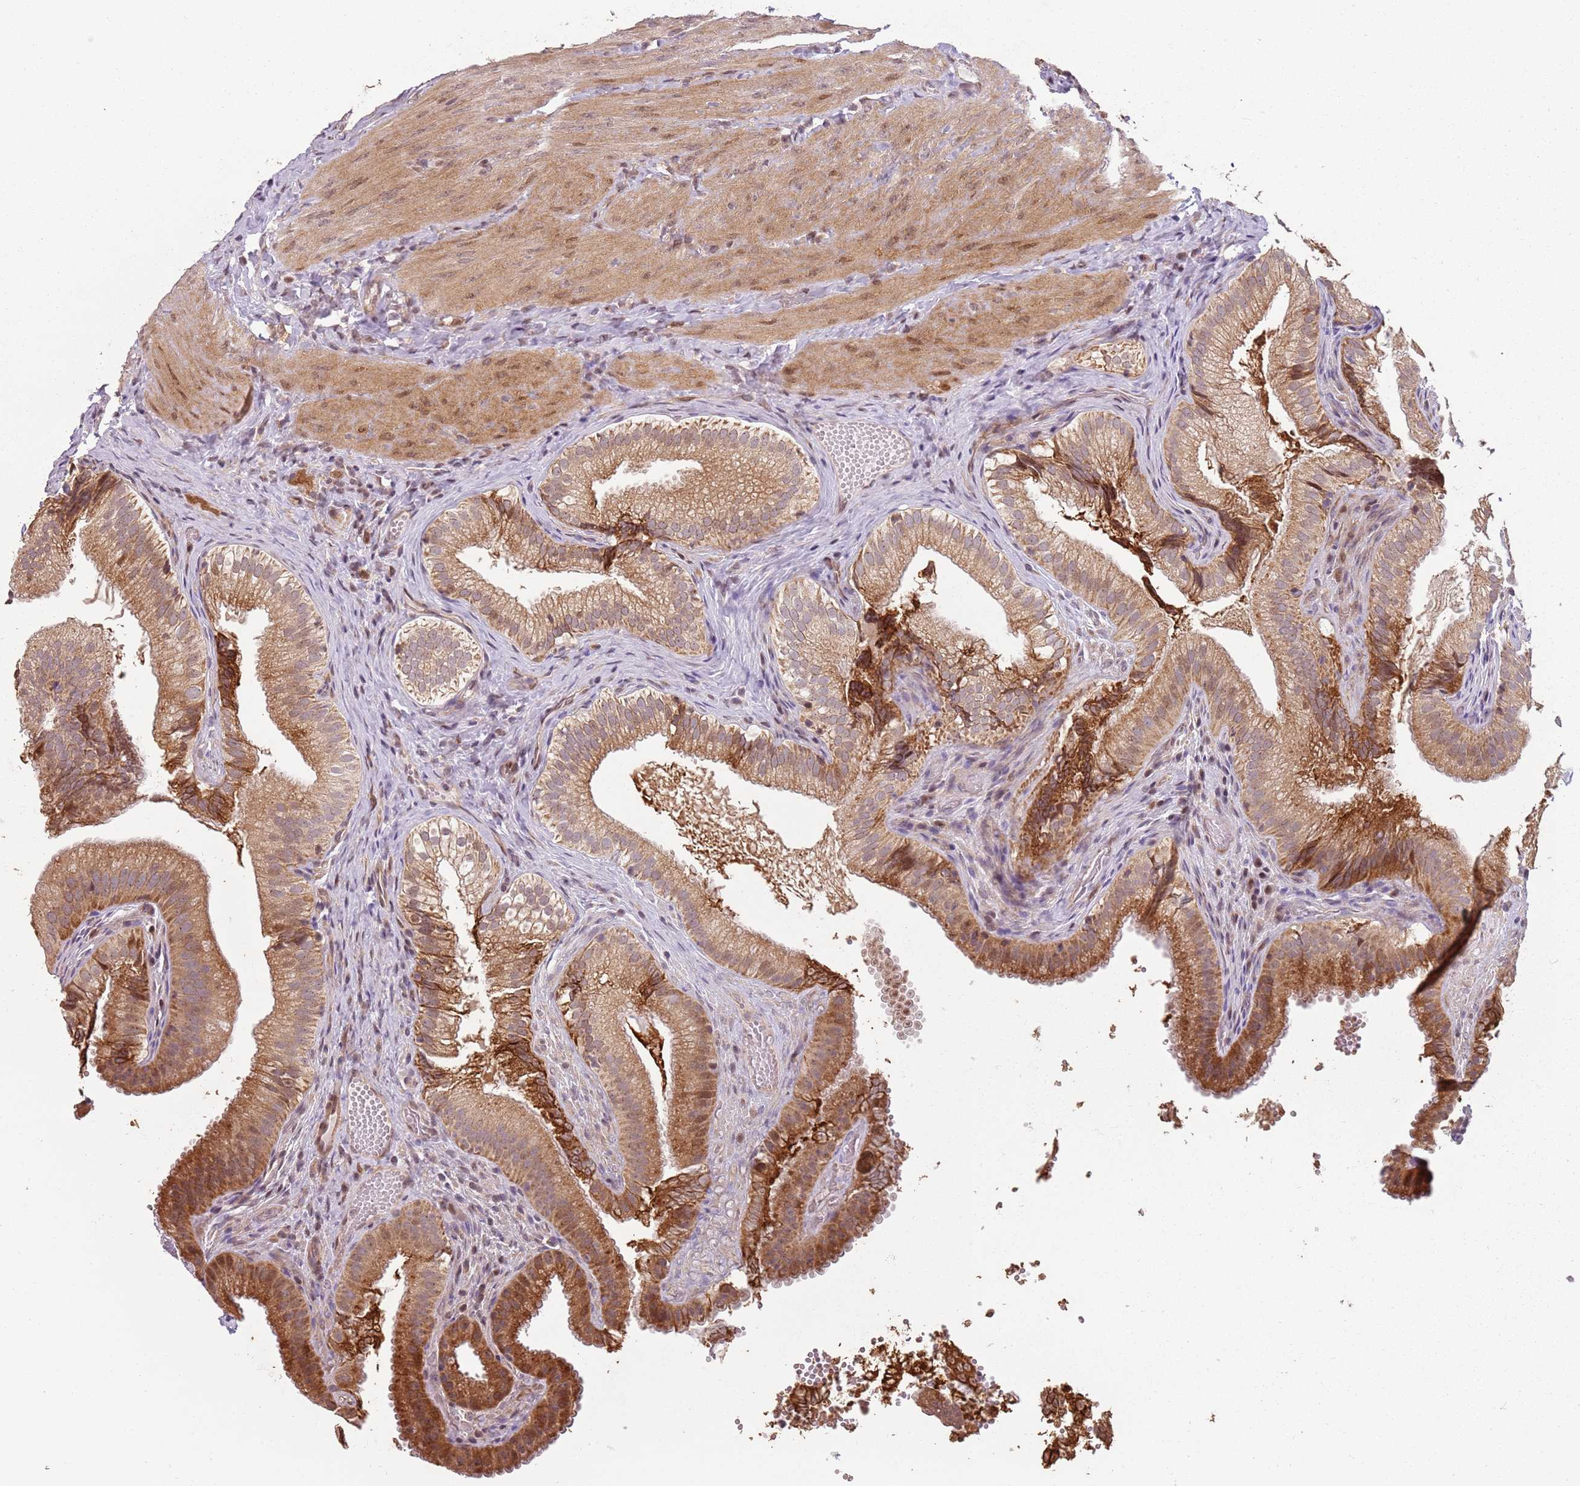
{"staining": {"intensity": "moderate", "quantity": ">75%", "location": "cytoplasmic/membranous"}, "tissue": "gallbladder", "cell_type": "Glandular cells", "image_type": "normal", "snomed": [{"axis": "morphology", "description": "Normal tissue, NOS"}, {"axis": "topography", "description": "Gallbladder"}], "caption": "Brown immunohistochemical staining in benign human gallbladder reveals moderate cytoplasmic/membranous expression in about >75% of glandular cells. (IHC, brightfield microscopy, high magnification).", "gene": "CHURC1", "patient": {"sex": "female", "age": 30}}